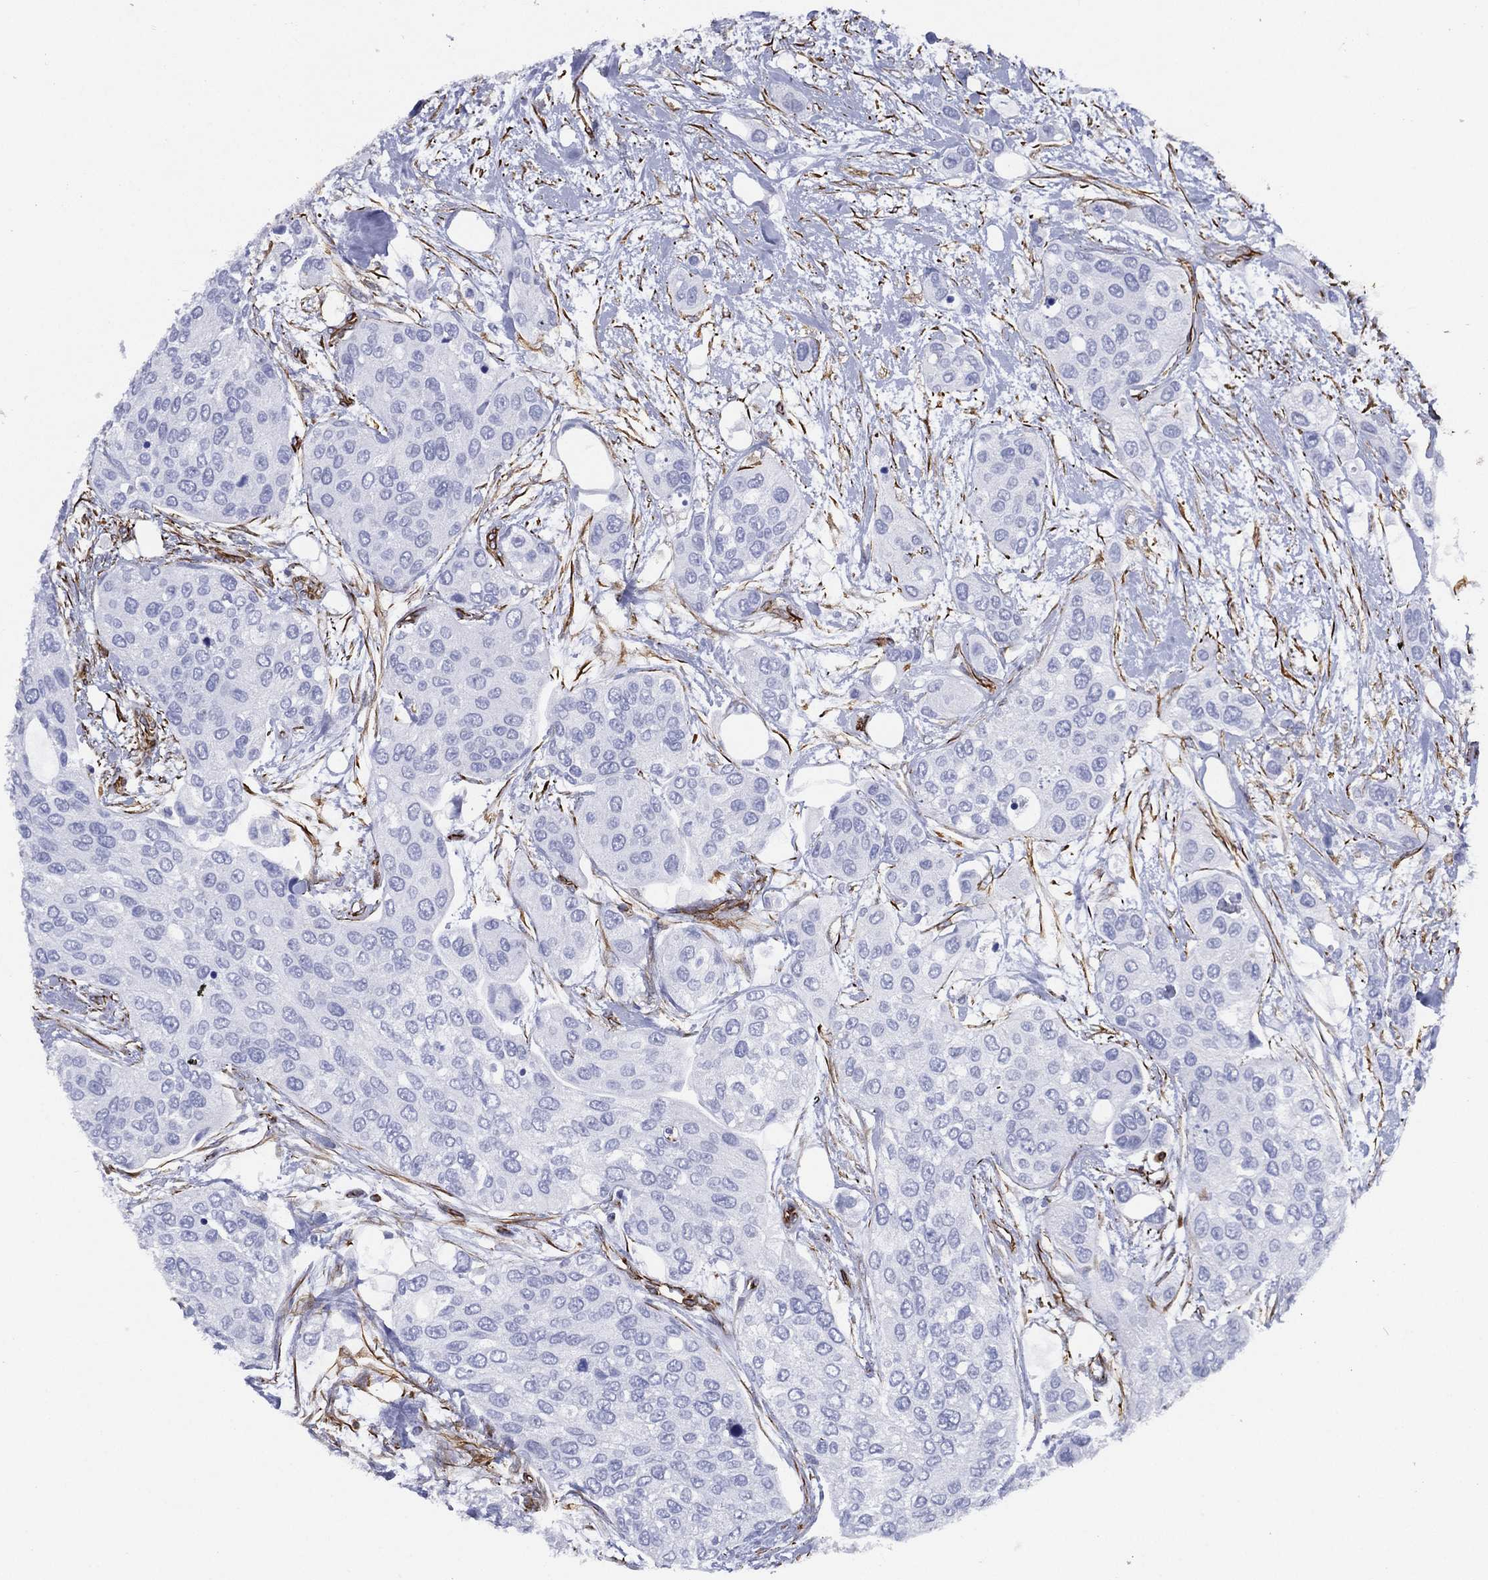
{"staining": {"intensity": "negative", "quantity": "none", "location": "none"}, "tissue": "urothelial cancer", "cell_type": "Tumor cells", "image_type": "cancer", "snomed": [{"axis": "morphology", "description": "Urothelial carcinoma, High grade"}, {"axis": "topography", "description": "Urinary bladder"}], "caption": "Protein analysis of urothelial cancer demonstrates no significant staining in tumor cells.", "gene": "MAS1", "patient": {"sex": "male", "age": 77}}